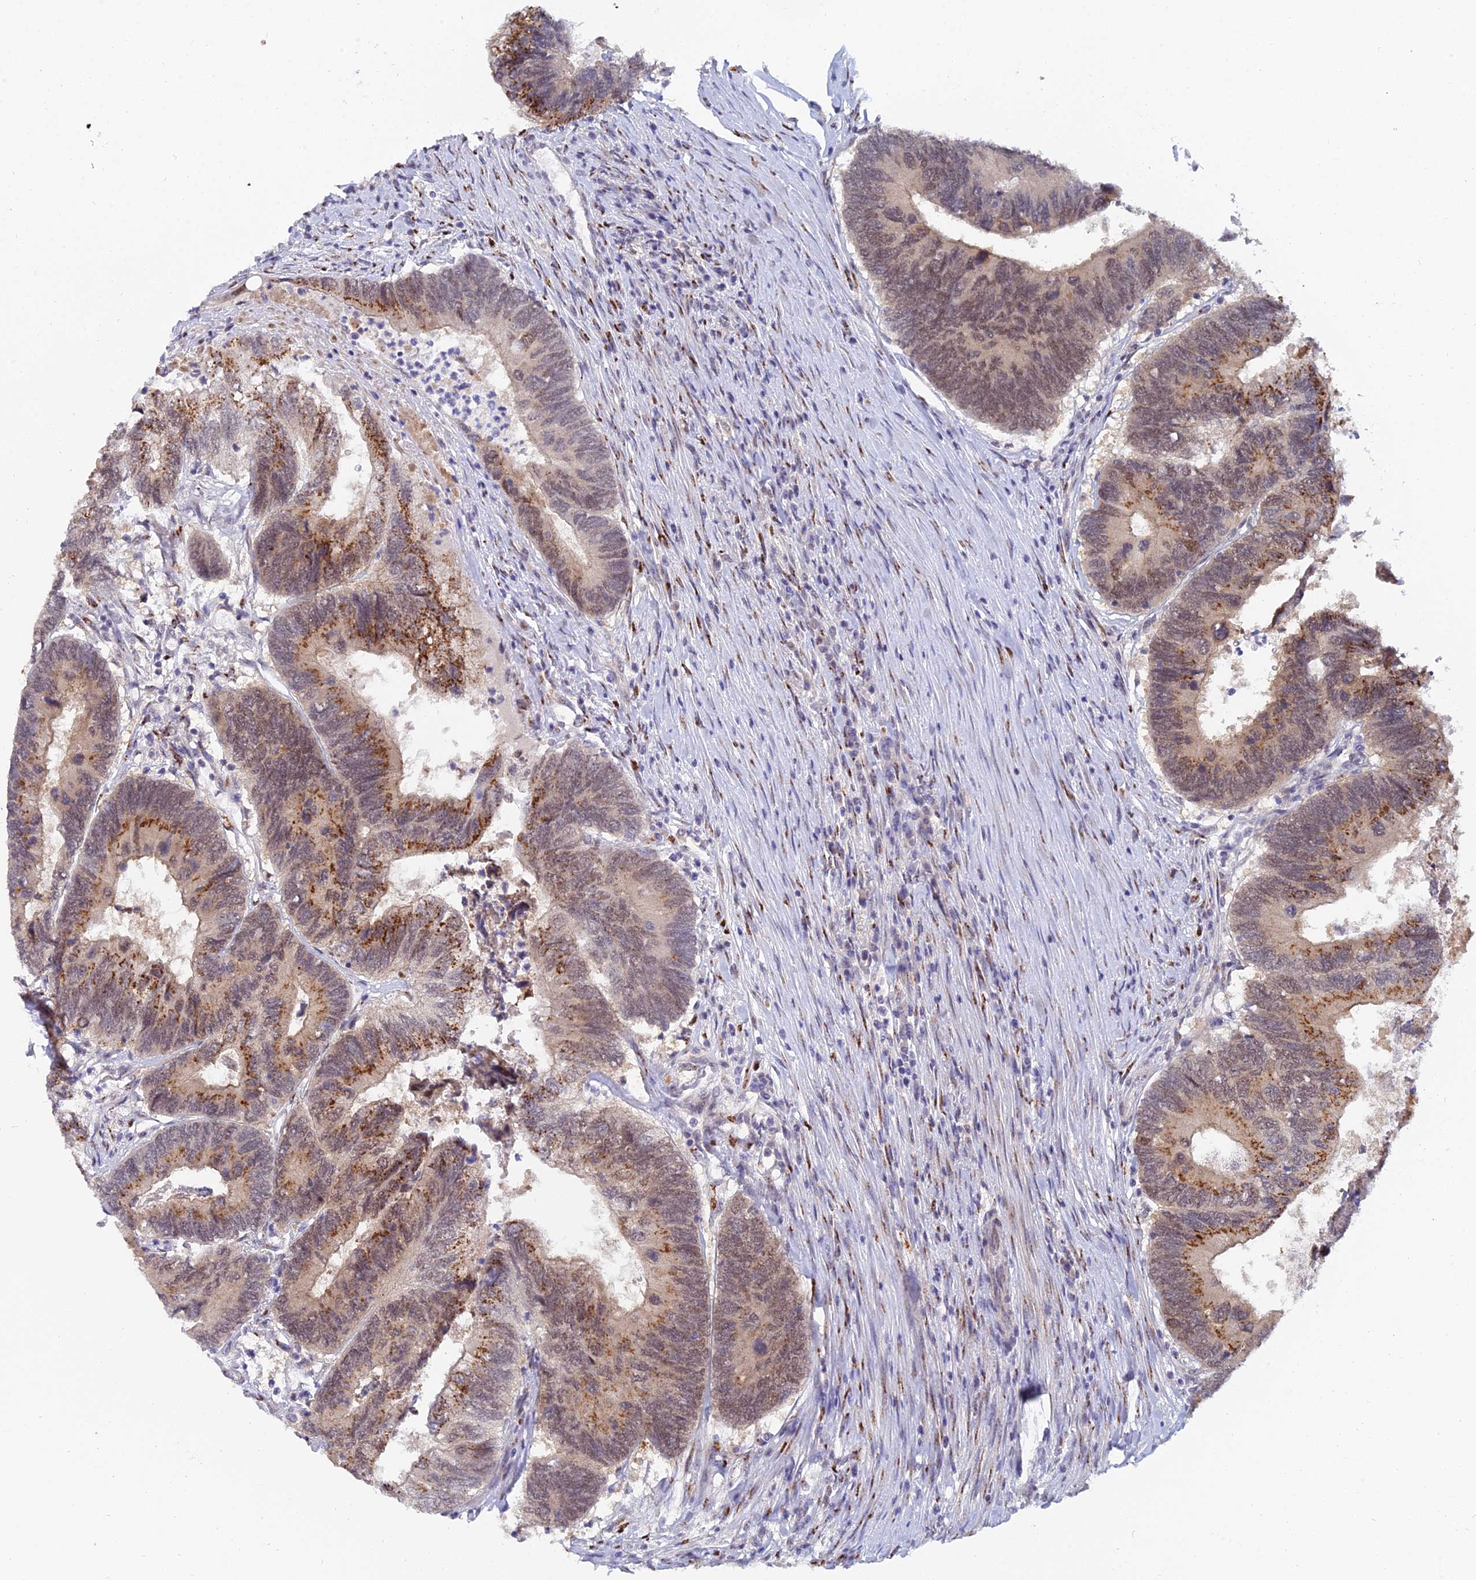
{"staining": {"intensity": "strong", "quantity": "25%-75%", "location": "cytoplasmic/membranous,nuclear"}, "tissue": "colorectal cancer", "cell_type": "Tumor cells", "image_type": "cancer", "snomed": [{"axis": "morphology", "description": "Adenocarcinoma, NOS"}, {"axis": "topography", "description": "Colon"}], "caption": "Tumor cells reveal high levels of strong cytoplasmic/membranous and nuclear staining in approximately 25%-75% of cells in human adenocarcinoma (colorectal).", "gene": "THOC3", "patient": {"sex": "female", "age": 67}}